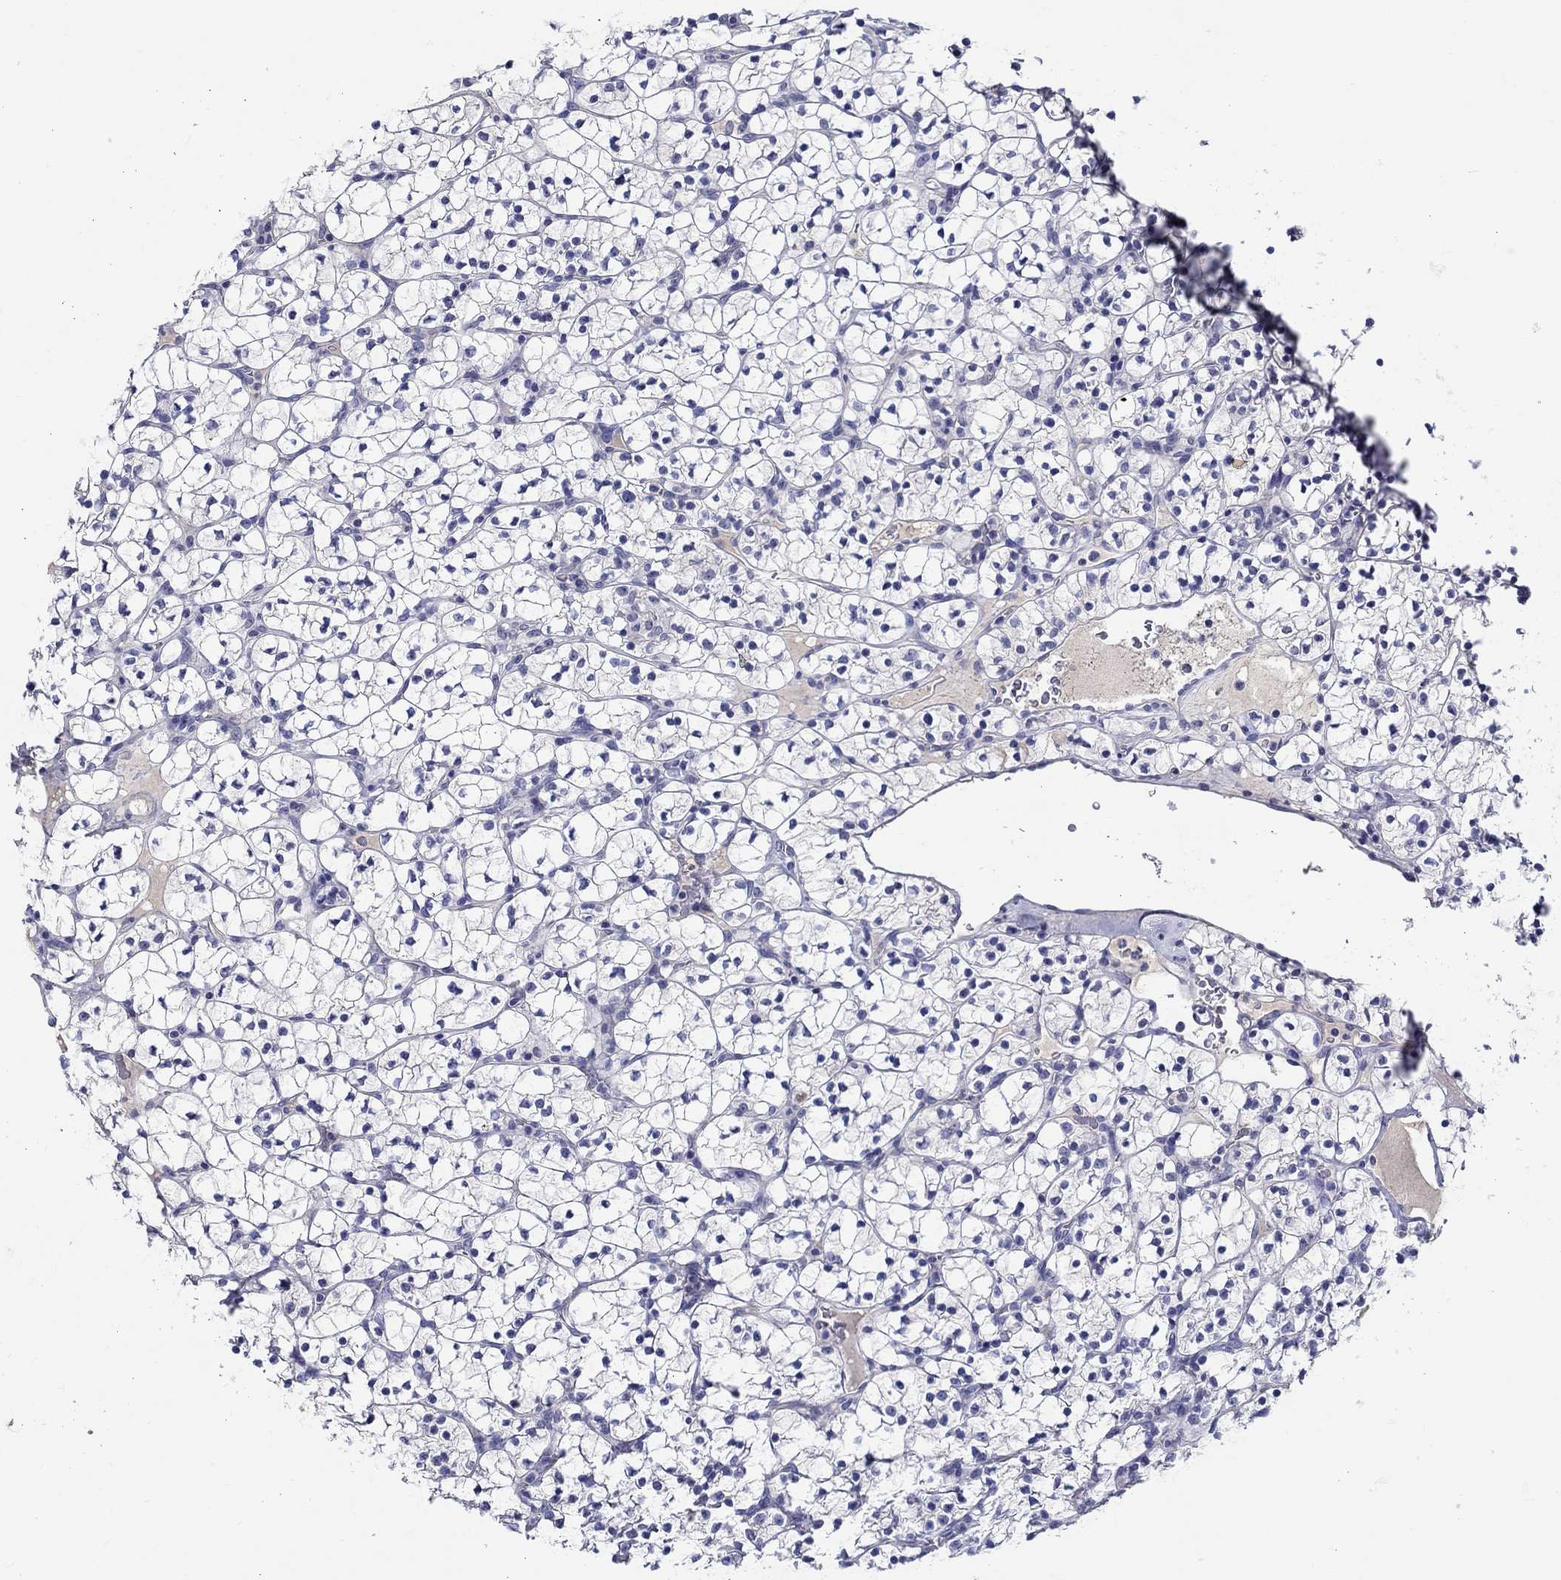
{"staining": {"intensity": "negative", "quantity": "none", "location": "none"}, "tissue": "renal cancer", "cell_type": "Tumor cells", "image_type": "cancer", "snomed": [{"axis": "morphology", "description": "Adenocarcinoma, NOS"}, {"axis": "topography", "description": "Kidney"}], "caption": "Tumor cells are negative for brown protein staining in adenocarcinoma (renal).", "gene": "SLC30A3", "patient": {"sex": "female", "age": 89}}